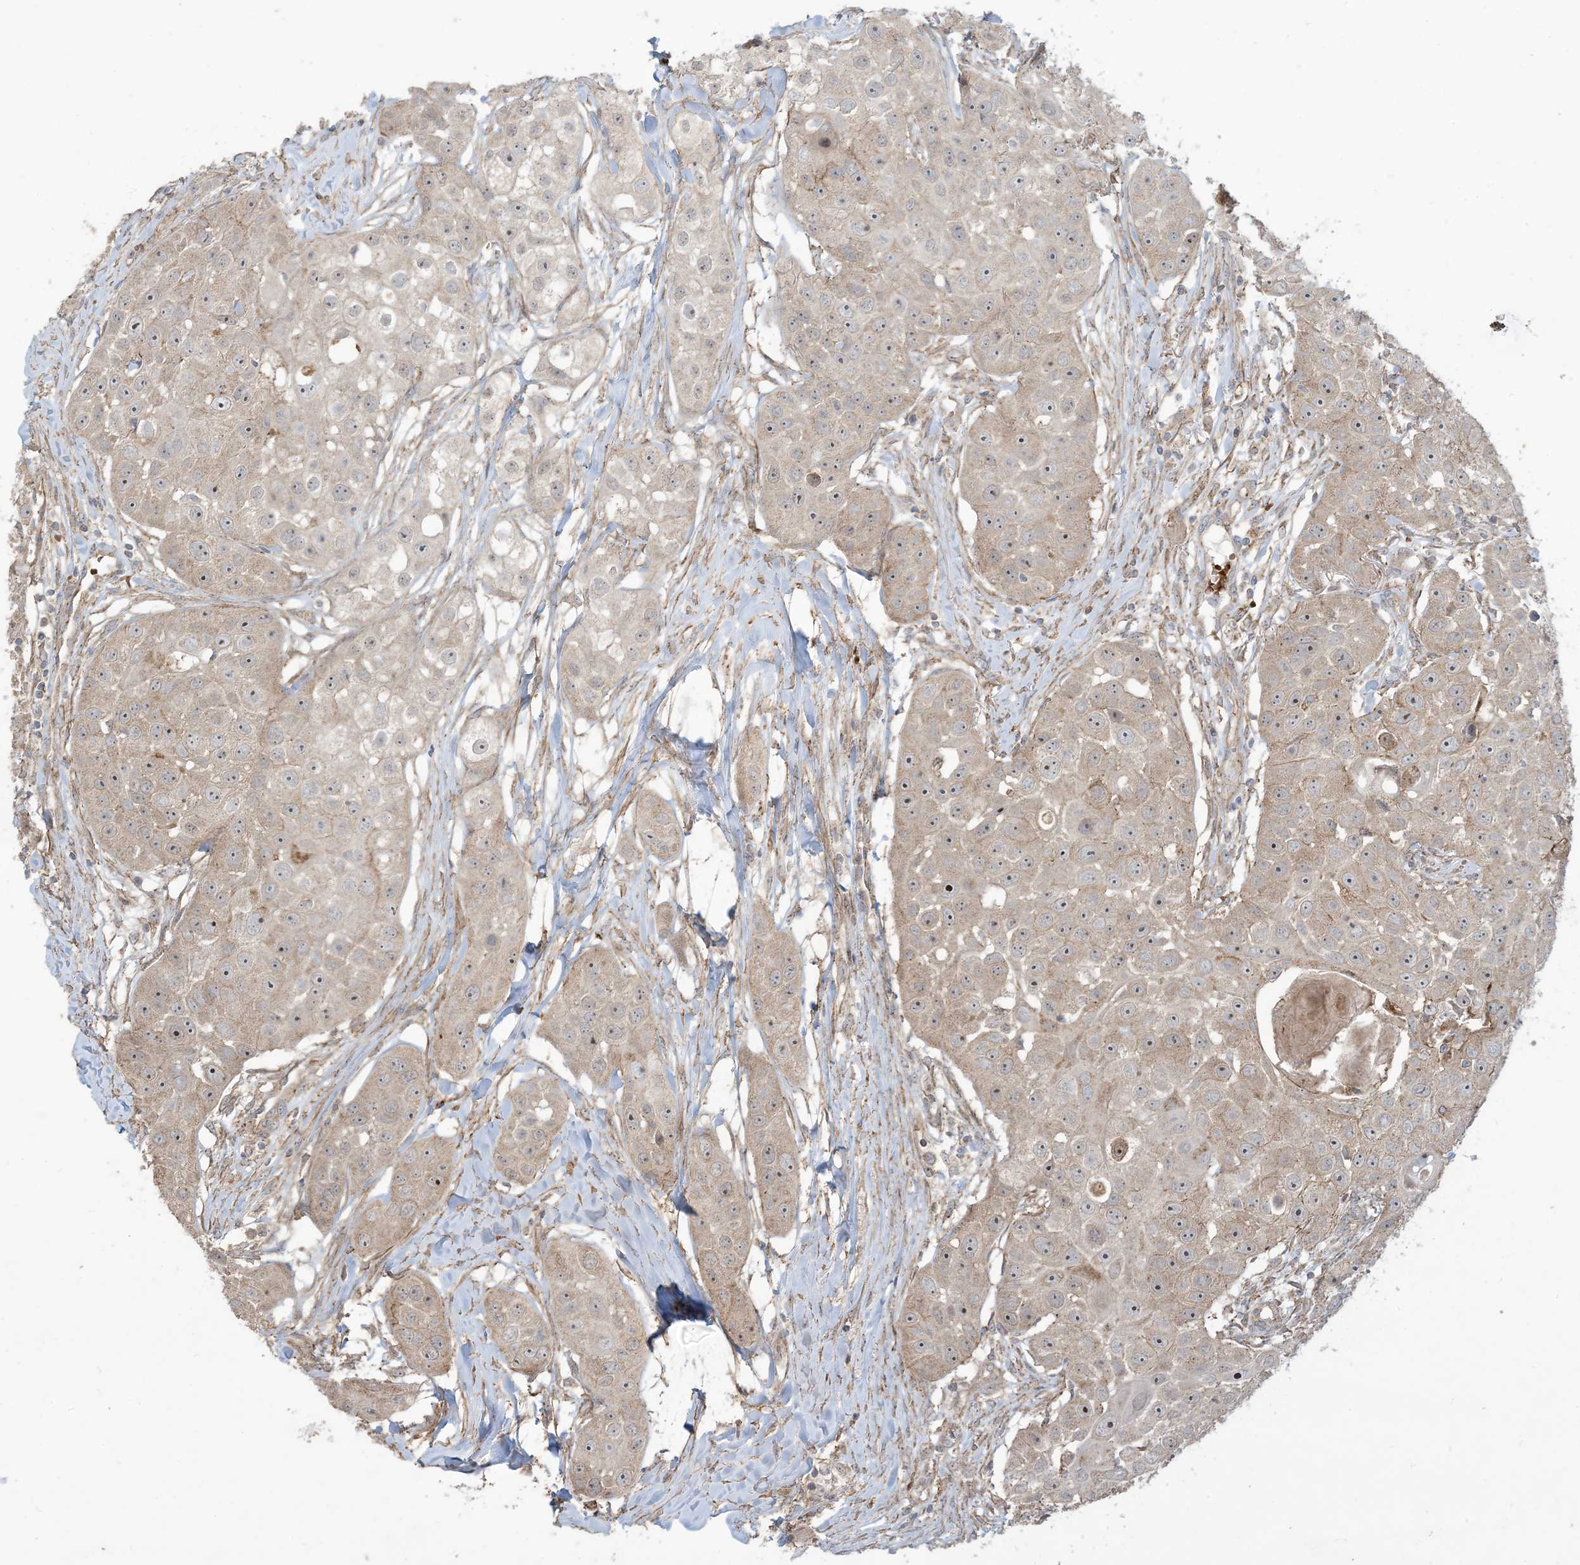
{"staining": {"intensity": "strong", "quantity": "<25%", "location": "nuclear"}, "tissue": "head and neck cancer", "cell_type": "Tumor cells", "image_type": "cancer", "snomed": [{"axis": "morphology", "description": "Normal tissue, NOS"}, {"axis": "morphology", "description": "Squamous cell carcinoma, NOS"}, {"axis": "topography", "description": "Skeletal muscle"}, {"axis": "topography", "description": "Head-Neck"}], "caption": "There is medium levels of strong nuclear staining in tumor cells of head and neck cancer, as demonstrated by immunohistochemical staining (brown color).", "gene": "KLHL18", "patient": {"sex": "male", "age": 51}}